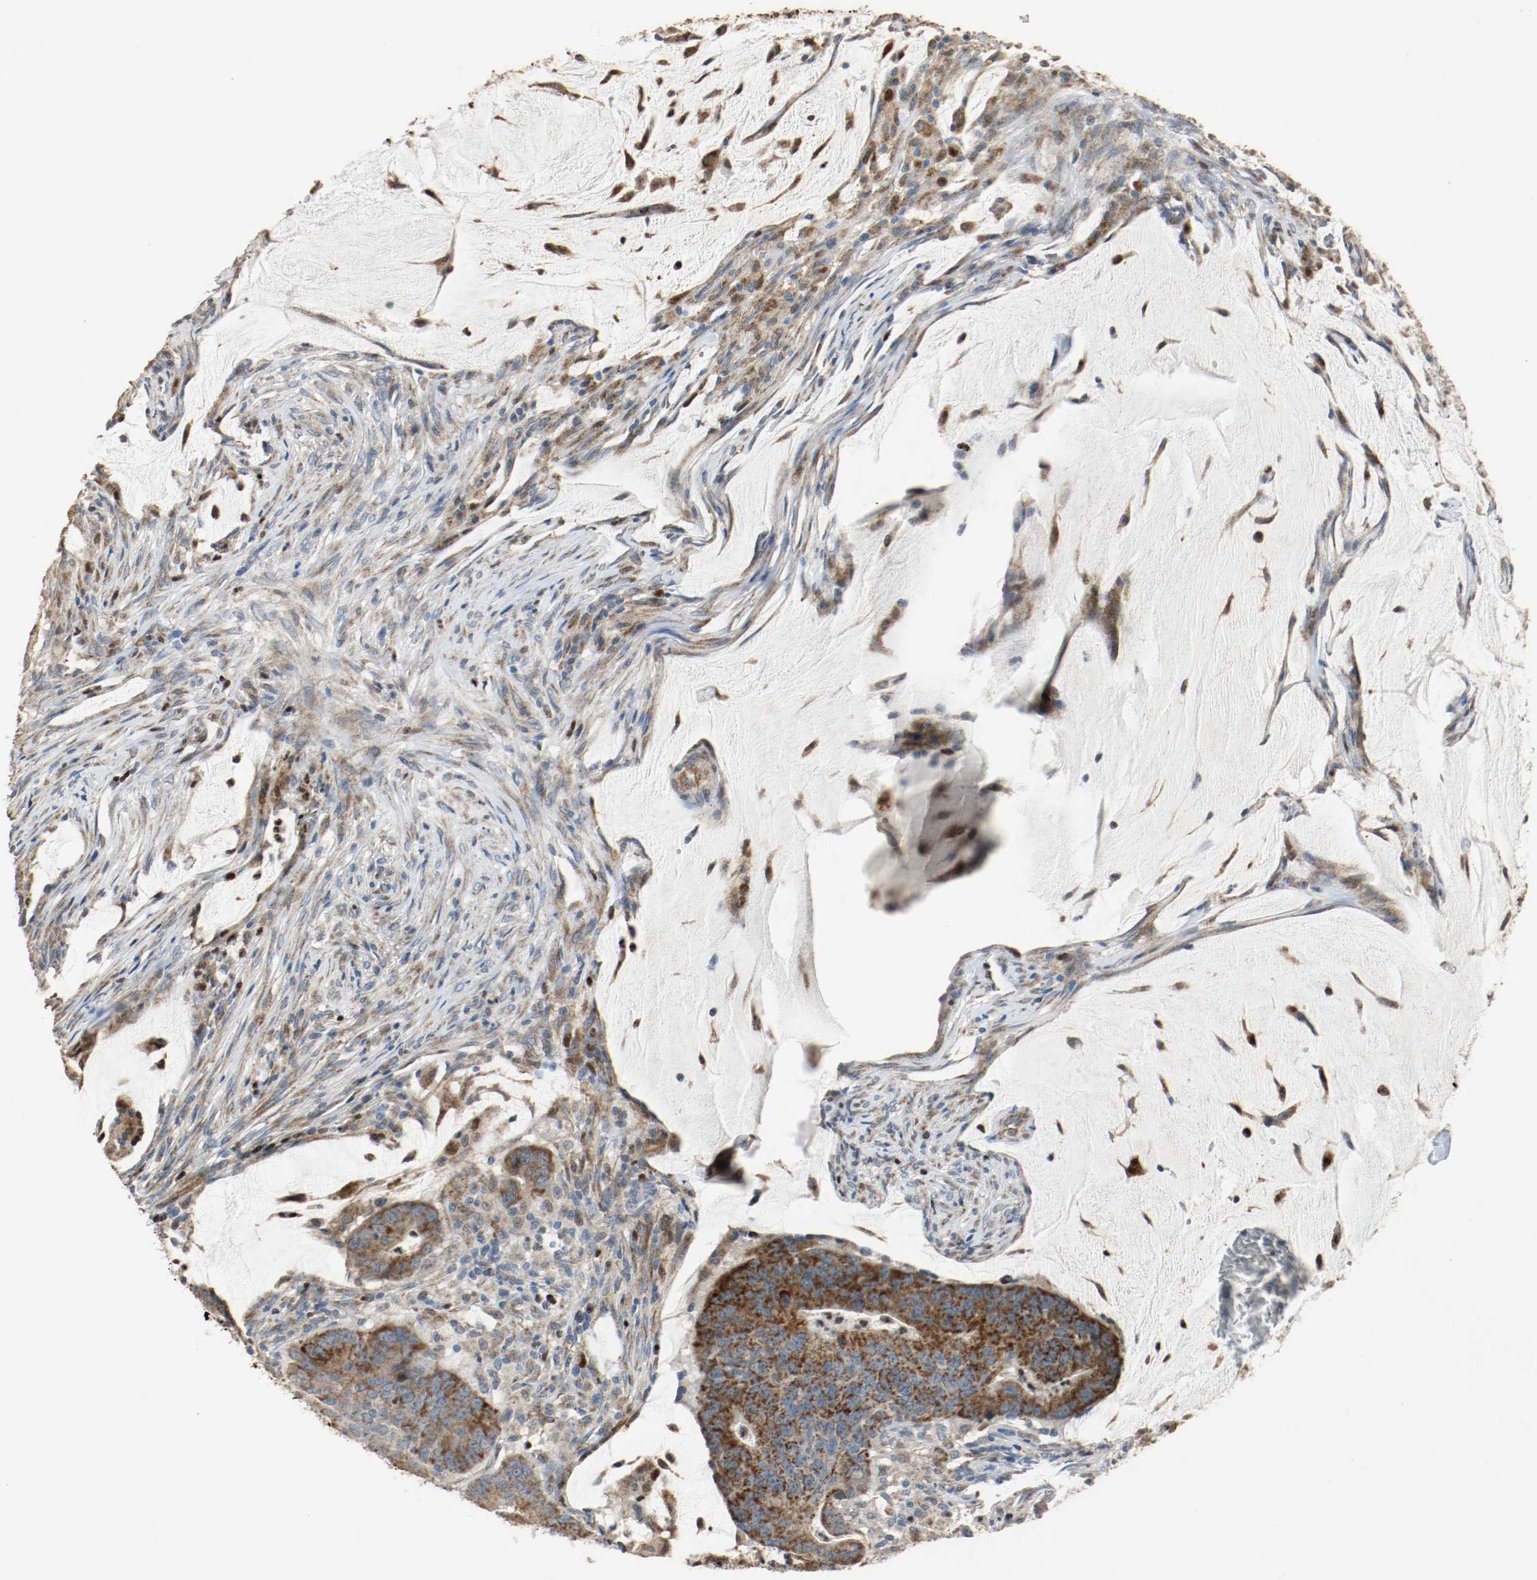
{"staining": {"intensity": "strong", "quantity": ">75%", "location": "cytoplasmic/membranous"}, "tissue": "colorectal cancer", "cell_type": "Tumor cells", "image_type": "cancer", "snomed": [{"axis": "morphology", "description": "Adenocarcinoma, NOS"}, {"axis": "topography", "description": "Colon"}], "caption": "A high amount of strong cytoplasmic/membranous staining is identified in about >75% of tumor cells in adenocarcinoma (colorectal) tissue.", "gene": "ALDH4A1", "patient": {"sex": "male", "age": 45}}